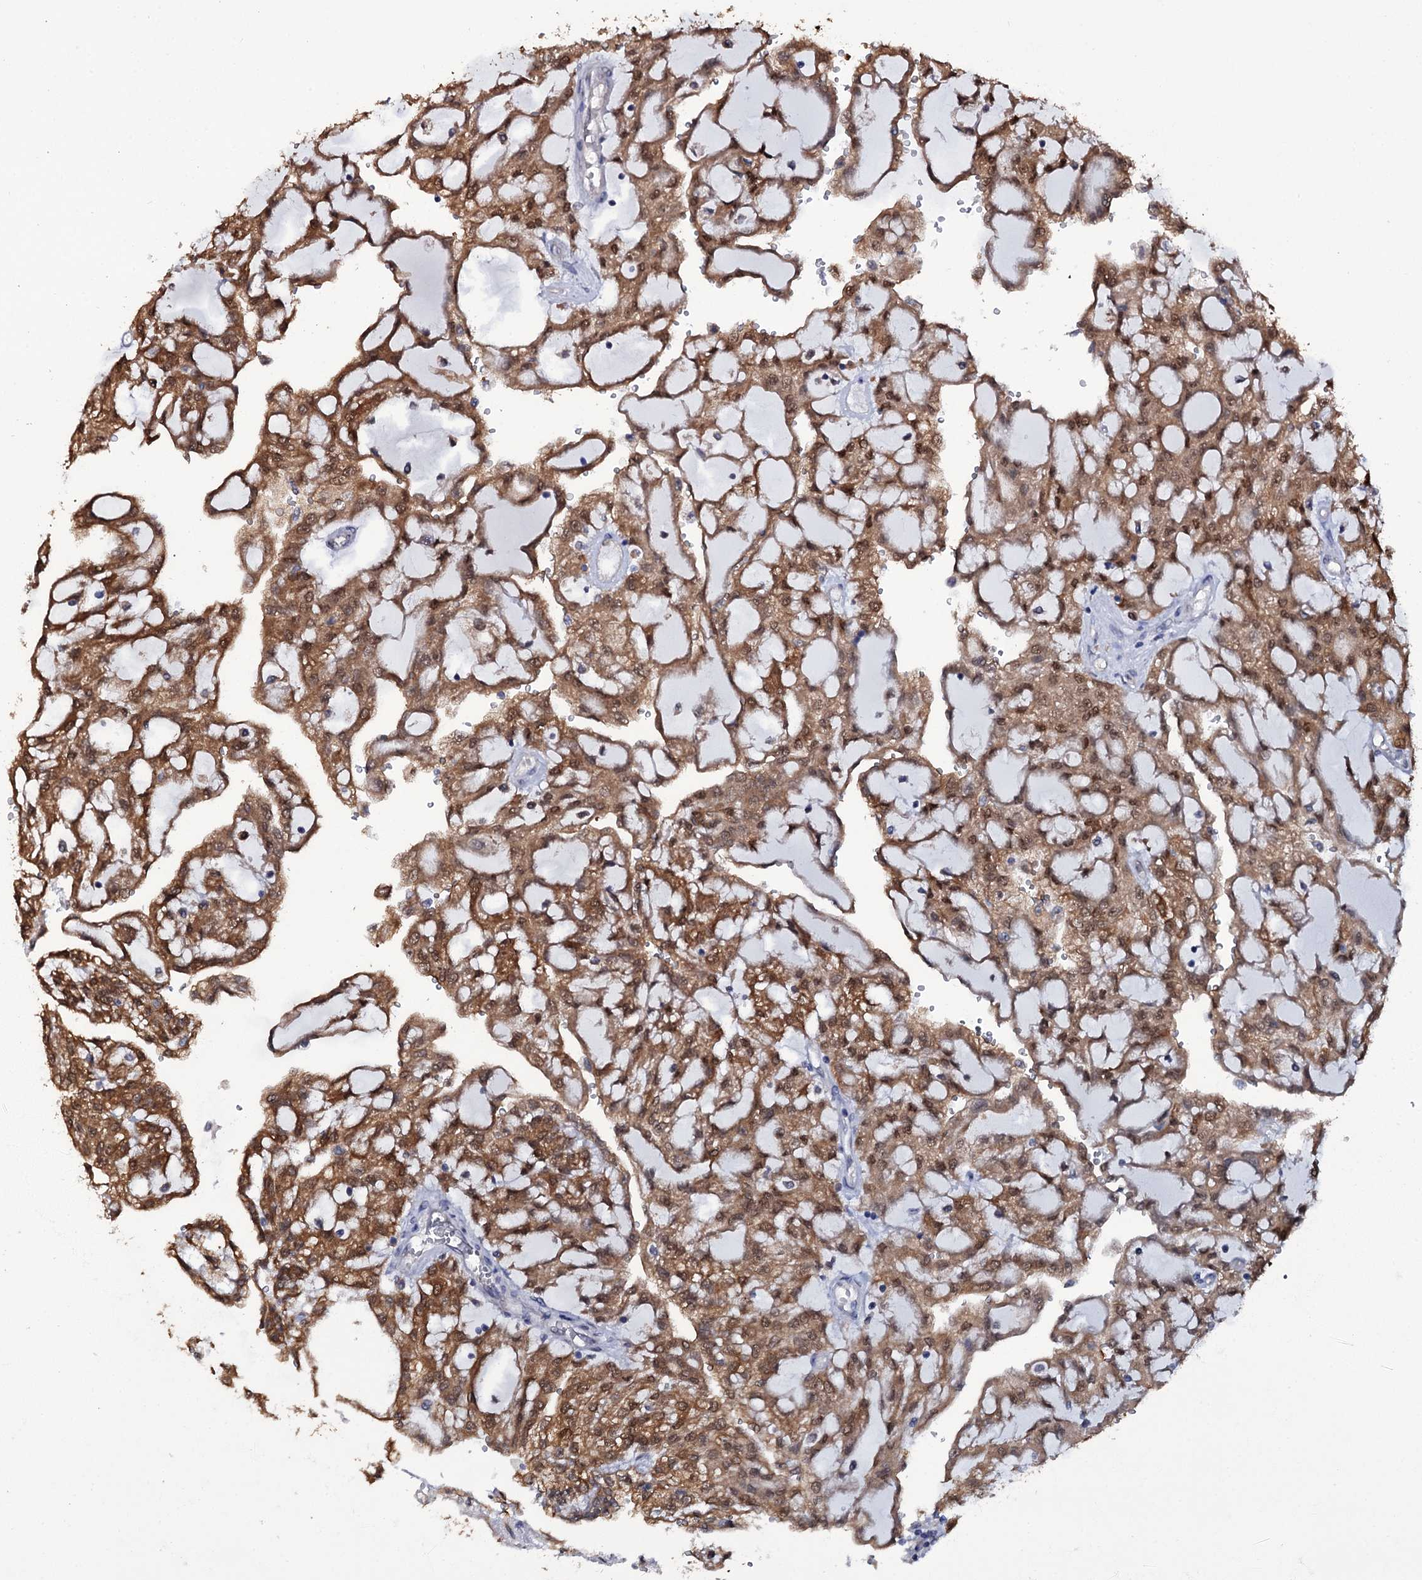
{"staining": {"intensity": "strong", "quantity": ">75%", "location": "cytoplasmic/membranous"}, "tissue": "renal cancer", "cell_type": "Tumor cells", "image_type": "cancer", "snomed": [{"axis": "morphology", "description": "Adenocarcinoma, NOS"}, {"axis": "topography", "description": "Kidney"}], "caption": "This is a photomicrograph of immunohistochemistry staining of adenocarcinoma (renal), which shows strong expression in the cytoplasmic/membranous of tumor cells.", "gene": "CRYL1", "patient": {"sex": "male", "age": 63}}